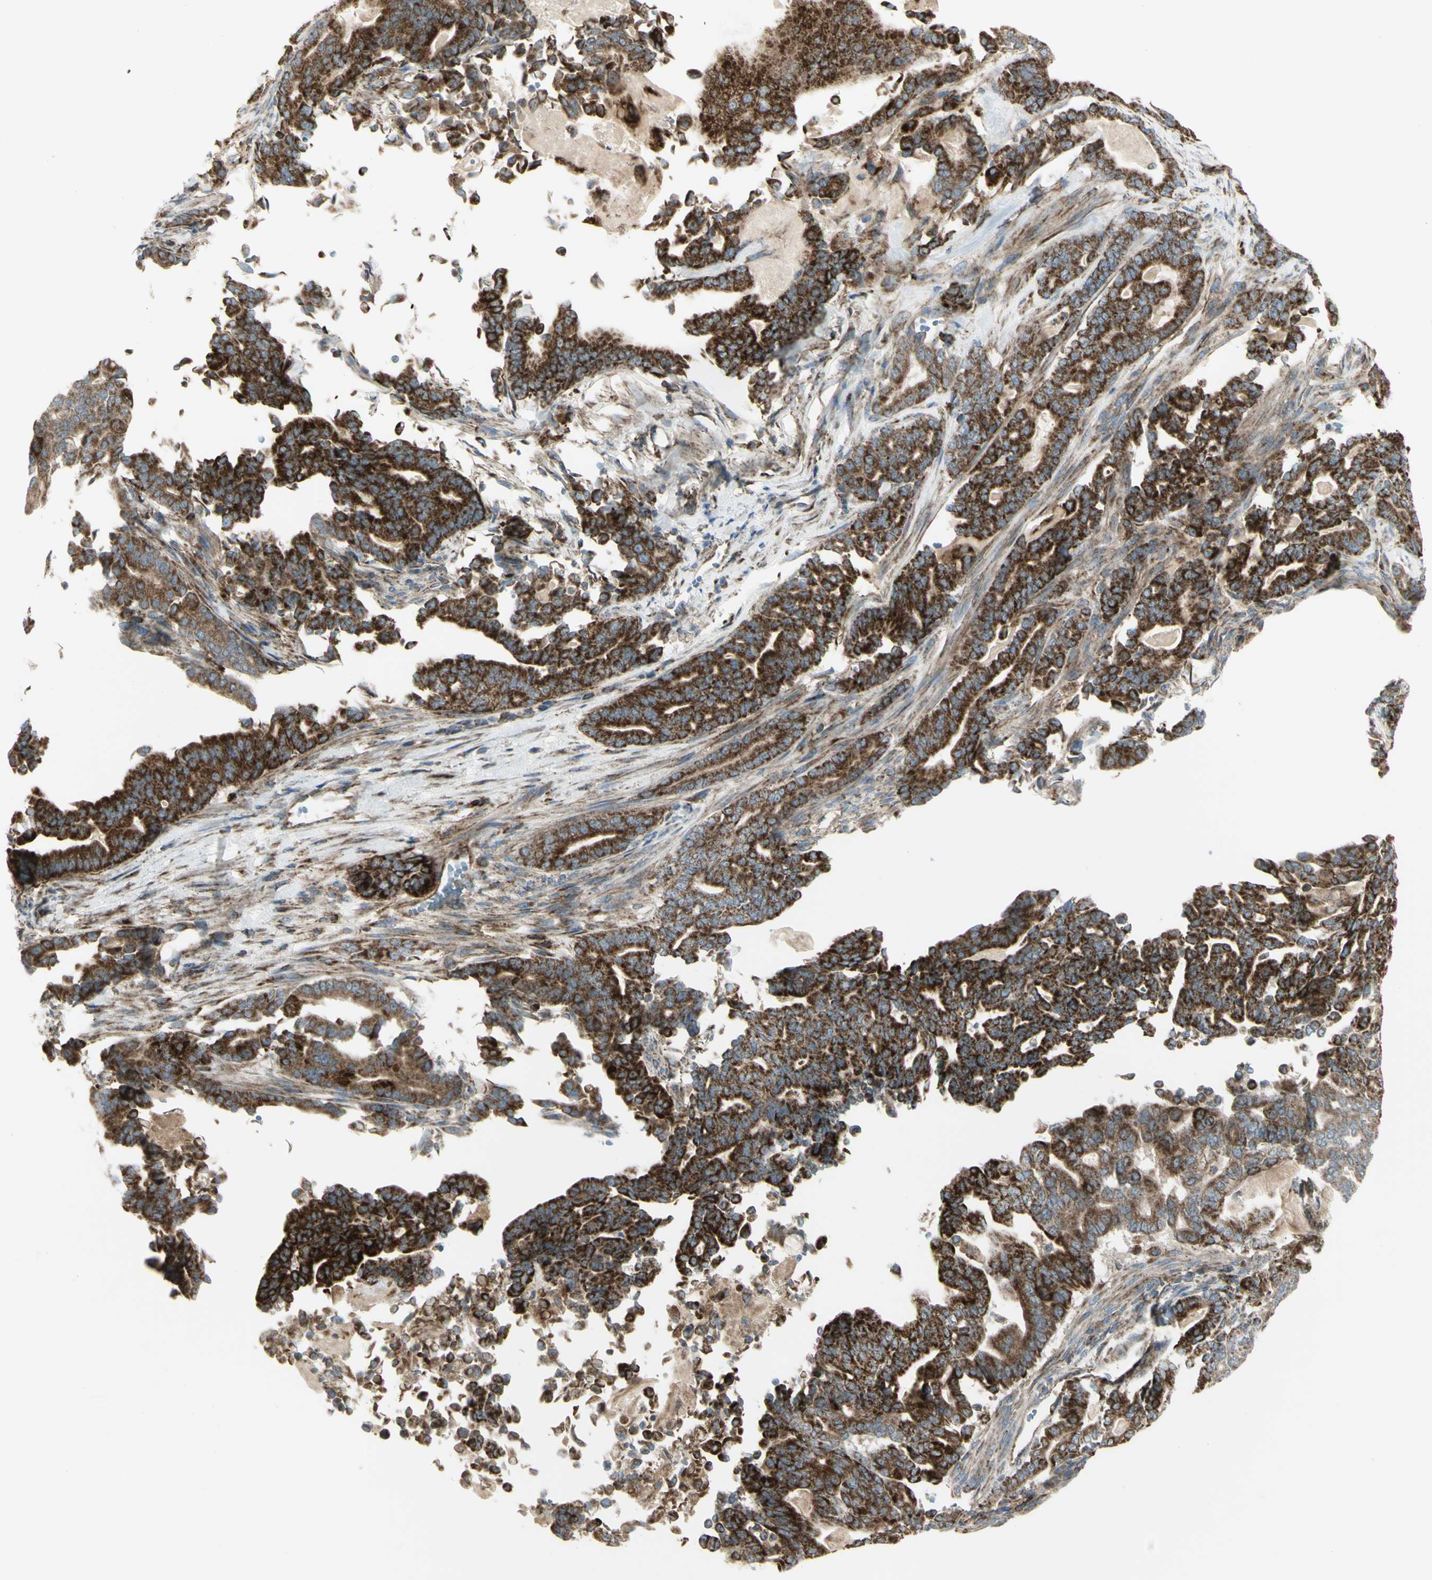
{"staining": {"intensity": "strong", "quantity": ">75%", "location": "cytoplasmic/membranous"}, "tissue": "pancreatic cancer", "cell_type": "Tumor cells", "image_type": "cancer", "snomed": [{"axis": "morphology", "description": "Adenocarcinoma, NOS"}, {"axis": "topography", "description": "Pancreas"}], "caption": "Immunohistochemical staining of human pancreatic adenocarcinoma reveals high levels of strong cytoplasmic/membranous protein positivity in about >75% of tumor cells.", "gene": "CYB5R1", "patient": {"sex": "male", "age": 63}}